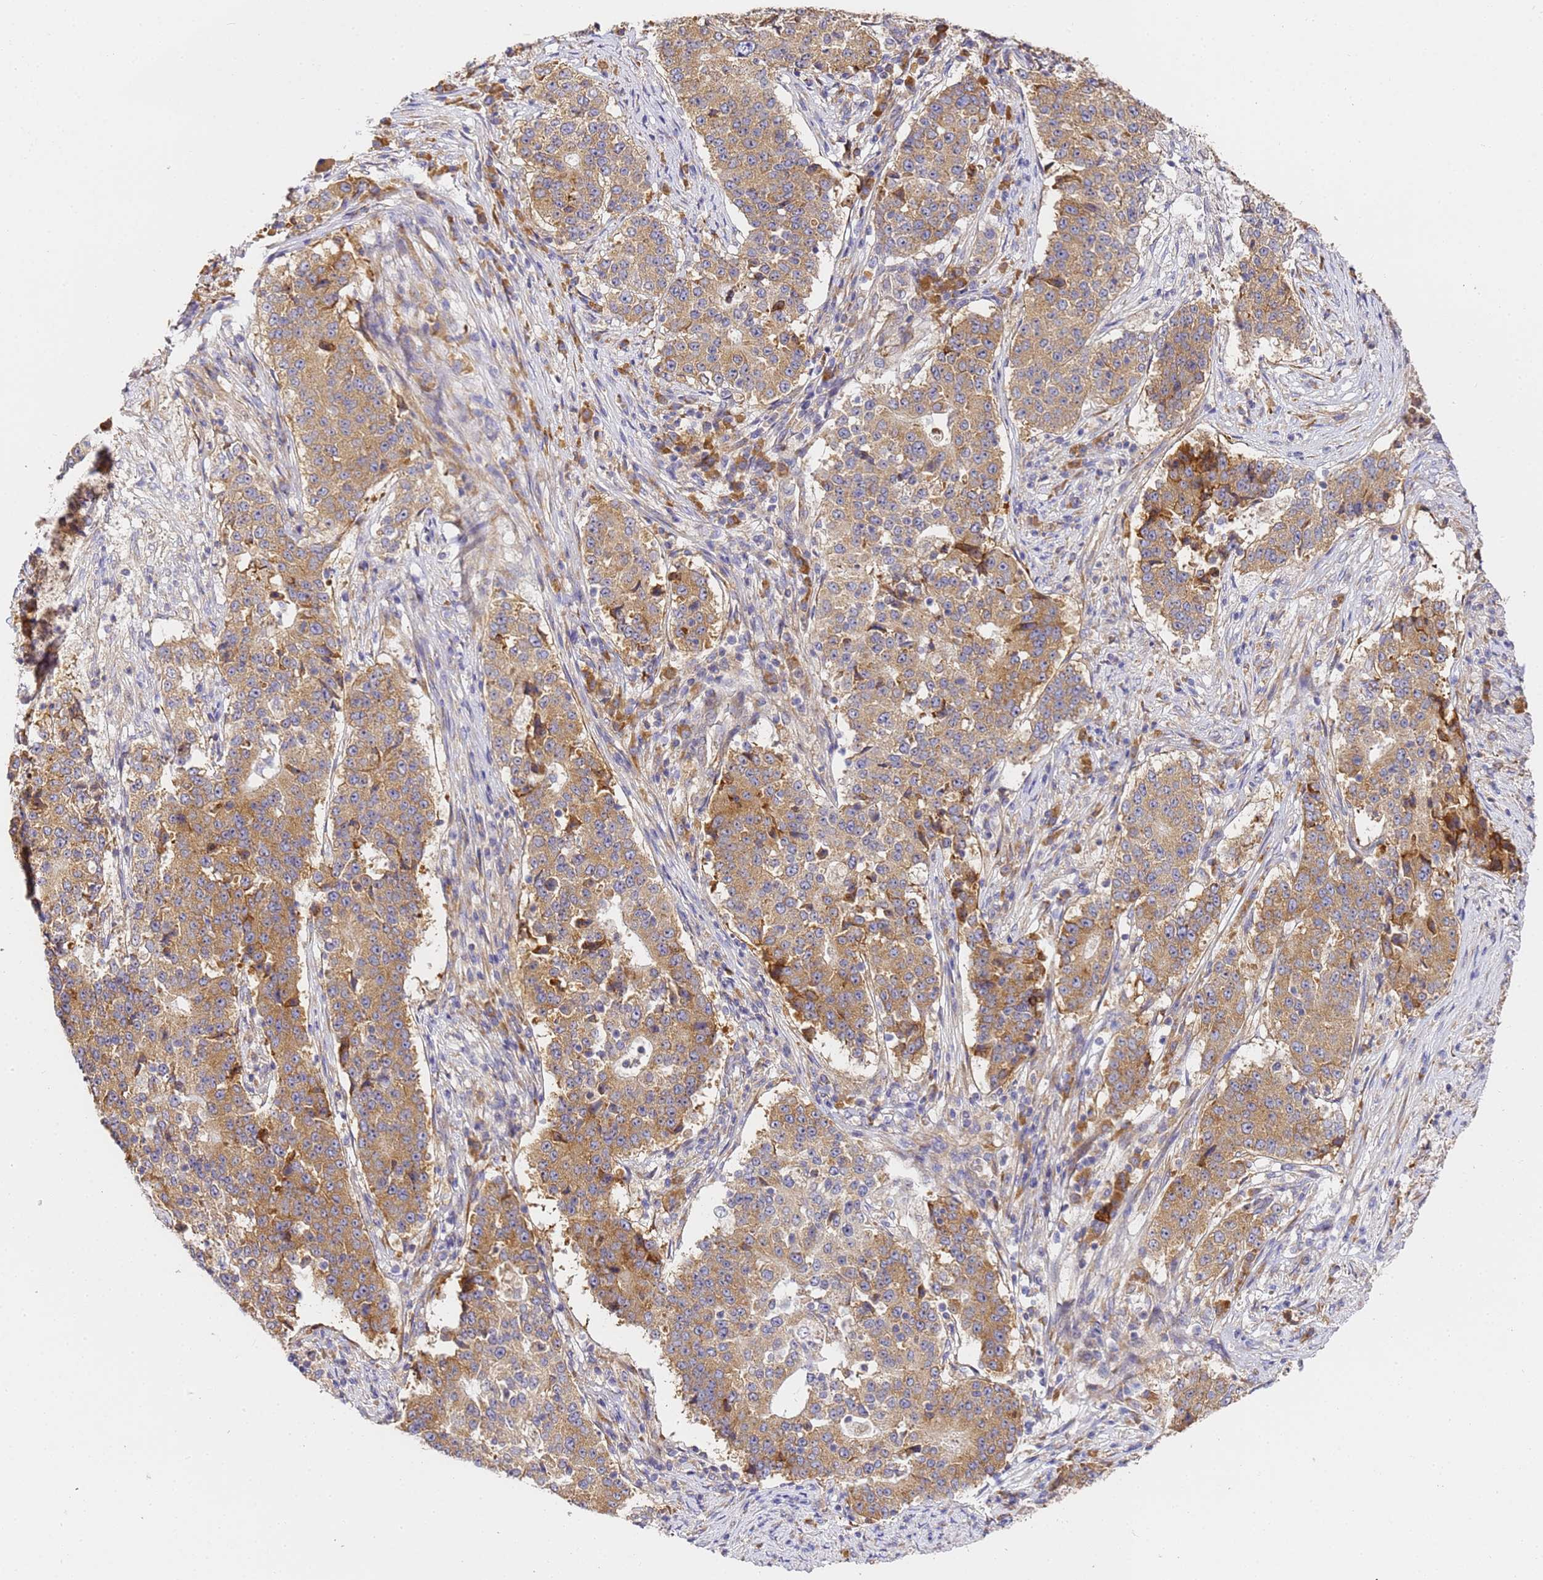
{"staining": {"intensity": "moderate", "quantity": ">75%", "location": "cytoplasmic/membranous"}, "tissue": "stomach cancer", "cell_type": "Tumor cells", "image_type": "cancer", "snomed": [{"axis": "morphology", "description": "Adenocarcinoma, NOS"}, {"axis": "topography", "description": "Stomach"}], "caption": "High-power microscopy captured an immunohistochemistry (IHC) photomicrograph of stomach cancer (adenocarcinoma), revealing moderate cytoplasmic/membranous positivity in about >75% of tumor cells.", "gene": "RPL13A", "patient": {"sex": "male", "age": 59}}